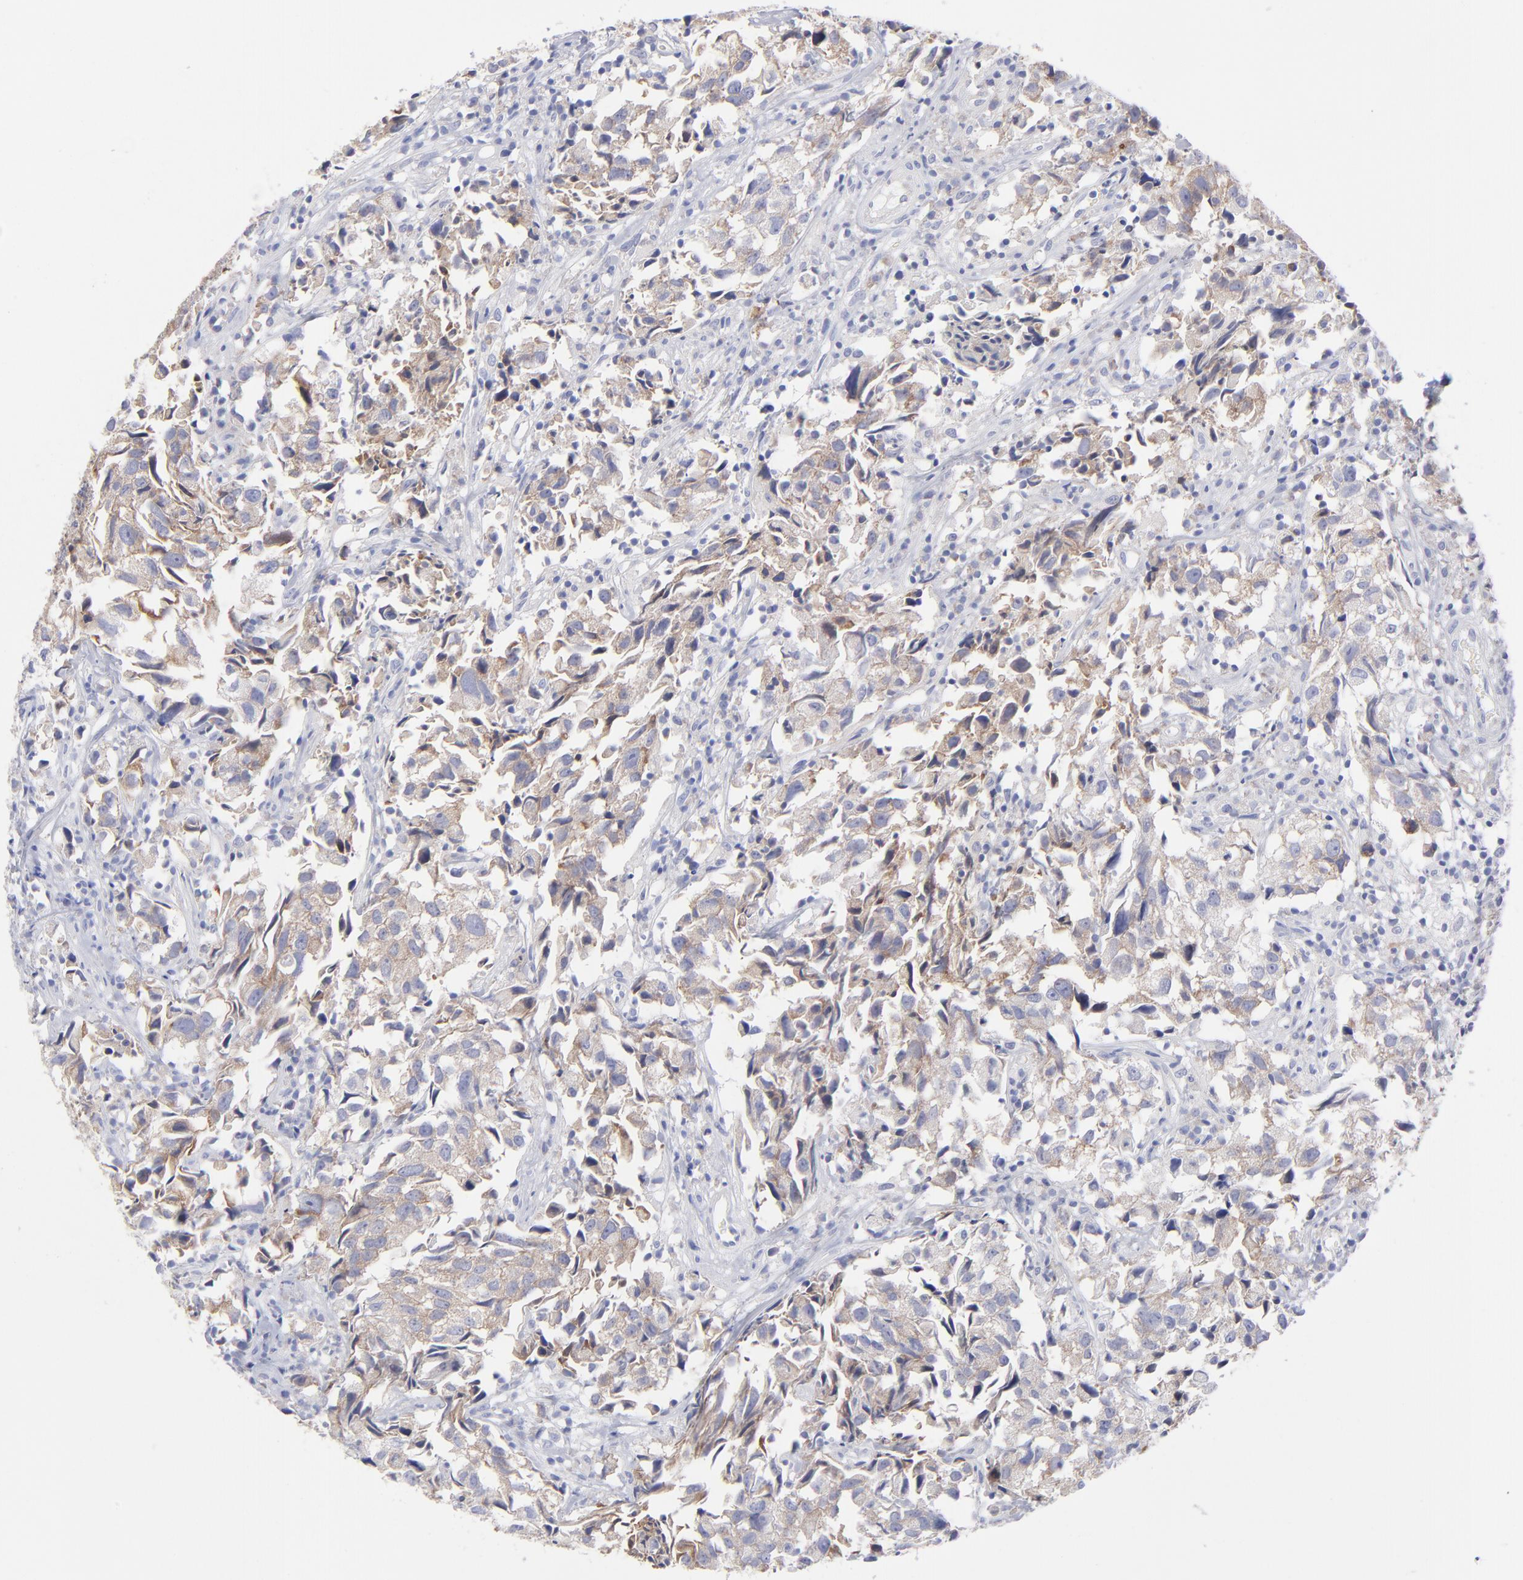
{"staining": {"intensity": "strong", "quantity": ">75%", "location": "cytoplasmic/membranous"}, "tissue": "urothelial cancer", "cell_type": "Tumor cells", "image_type": "cancer", "snomed": [{"axis": "morphology", "description": "Urothelial carcinoma, High grade"}, {"axis": "topography", "description": "Urinary bladder"}], "caption": "Protein staining of urothelial carcinoma (high-grade) tissue demonstrates strong cytoplasmic/membranous expression in approximately >75% of tumor cells. The protein of interest is stained brown, and the nuclei are stained in blue (DAB IHC with brightfield microscopy, high magnification).", "gene": "EIF2AK2", "patient": {"sex": "female", "age": 75}}